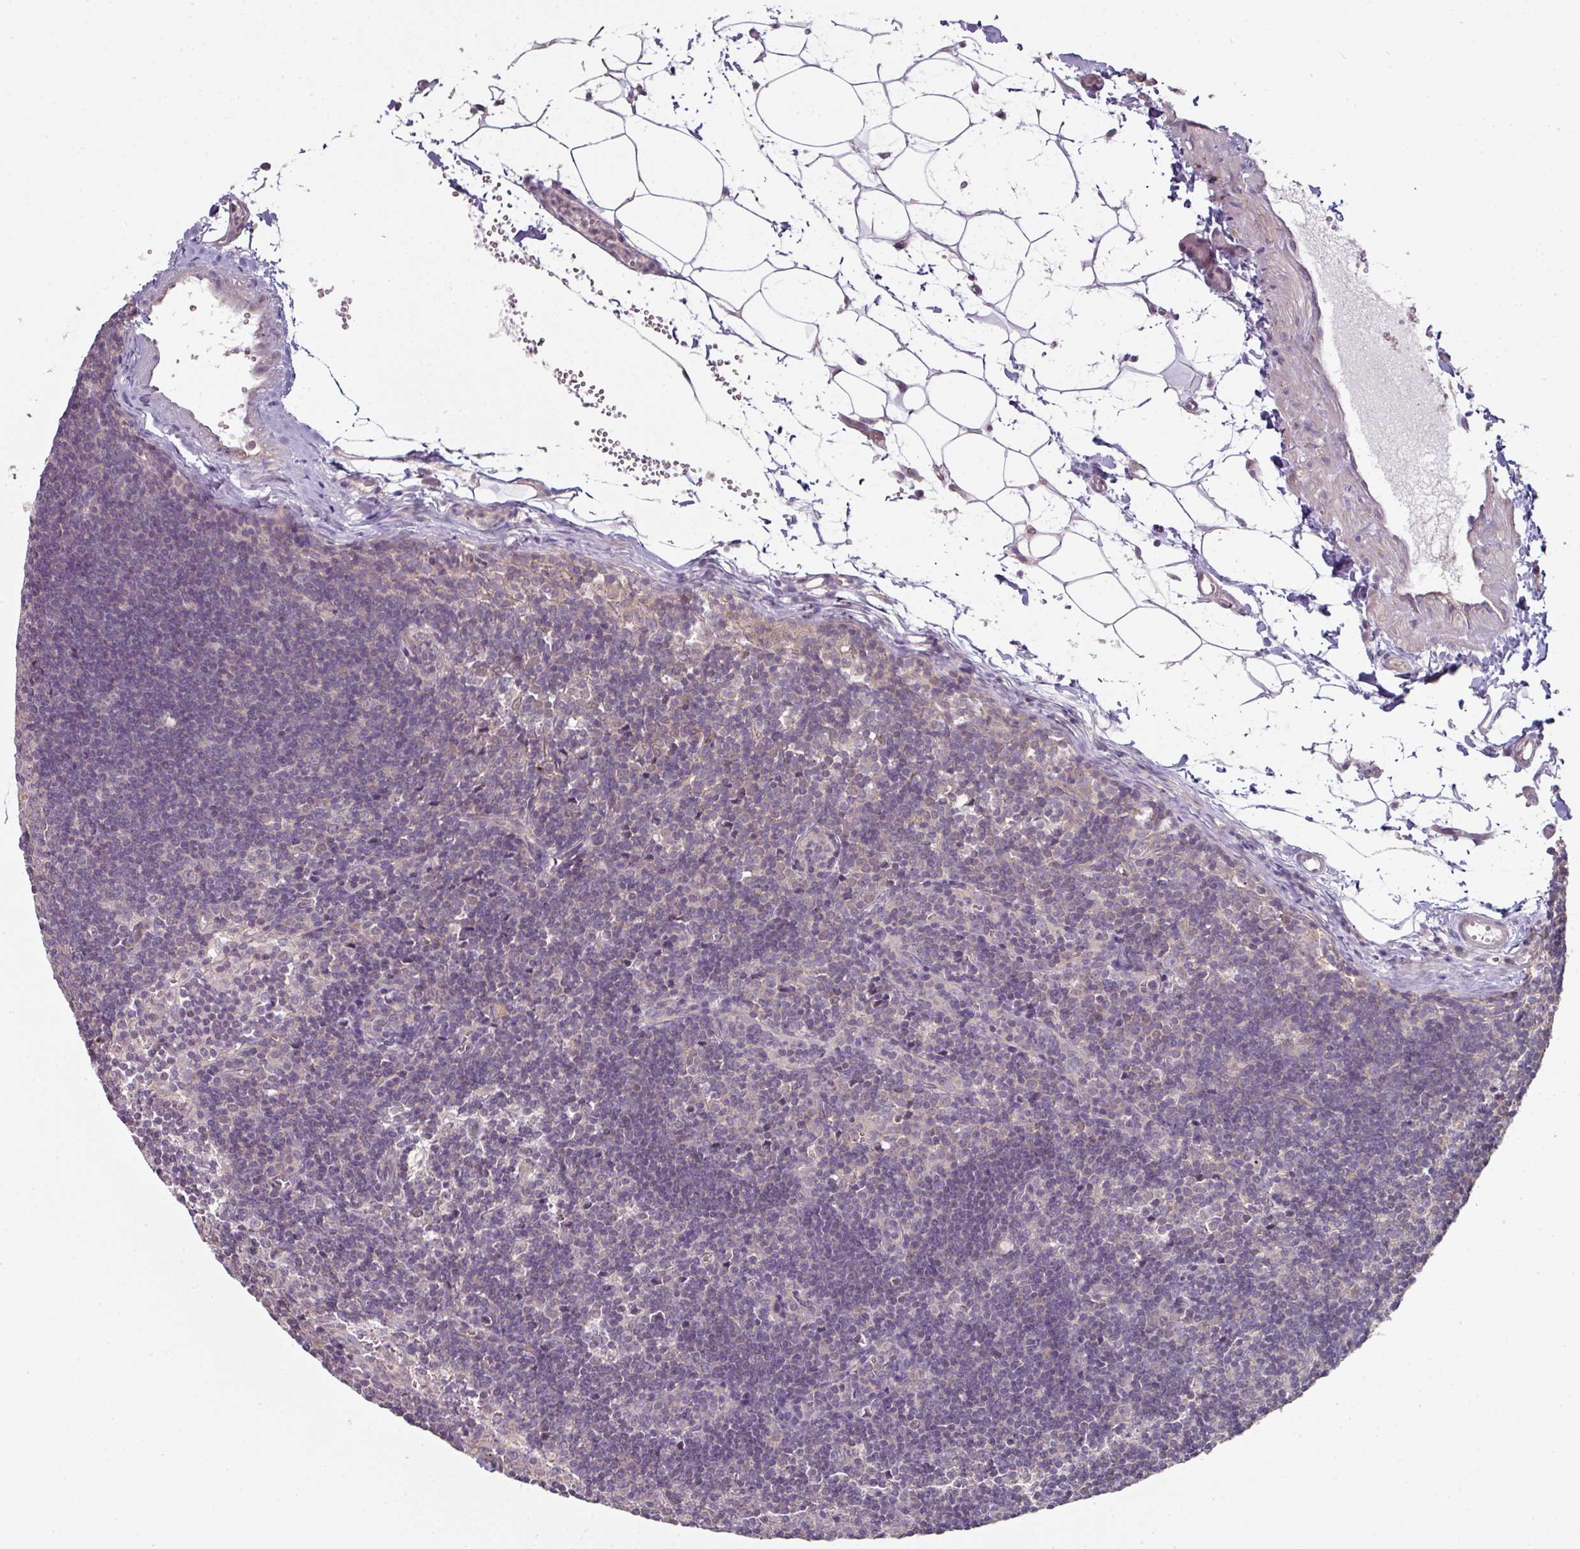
{"staining": {"intensity": "negative", "quantity": "none", "location": "none"}, "tissue": "lymph node", "cell_type": "Germinal center cells", "image_type": "normal", "snomed": [{"axis": "morphology", "description": "Normal tissue, NOS"}, {"axis": "topography", "description": "Lymph node"}], "caption": "Immunohistochemical staining of normal human lymph node displays no significant expression in germinal center cells.", "gene": "C19orf33", "patient": {"sex": "female", "age": 29}}